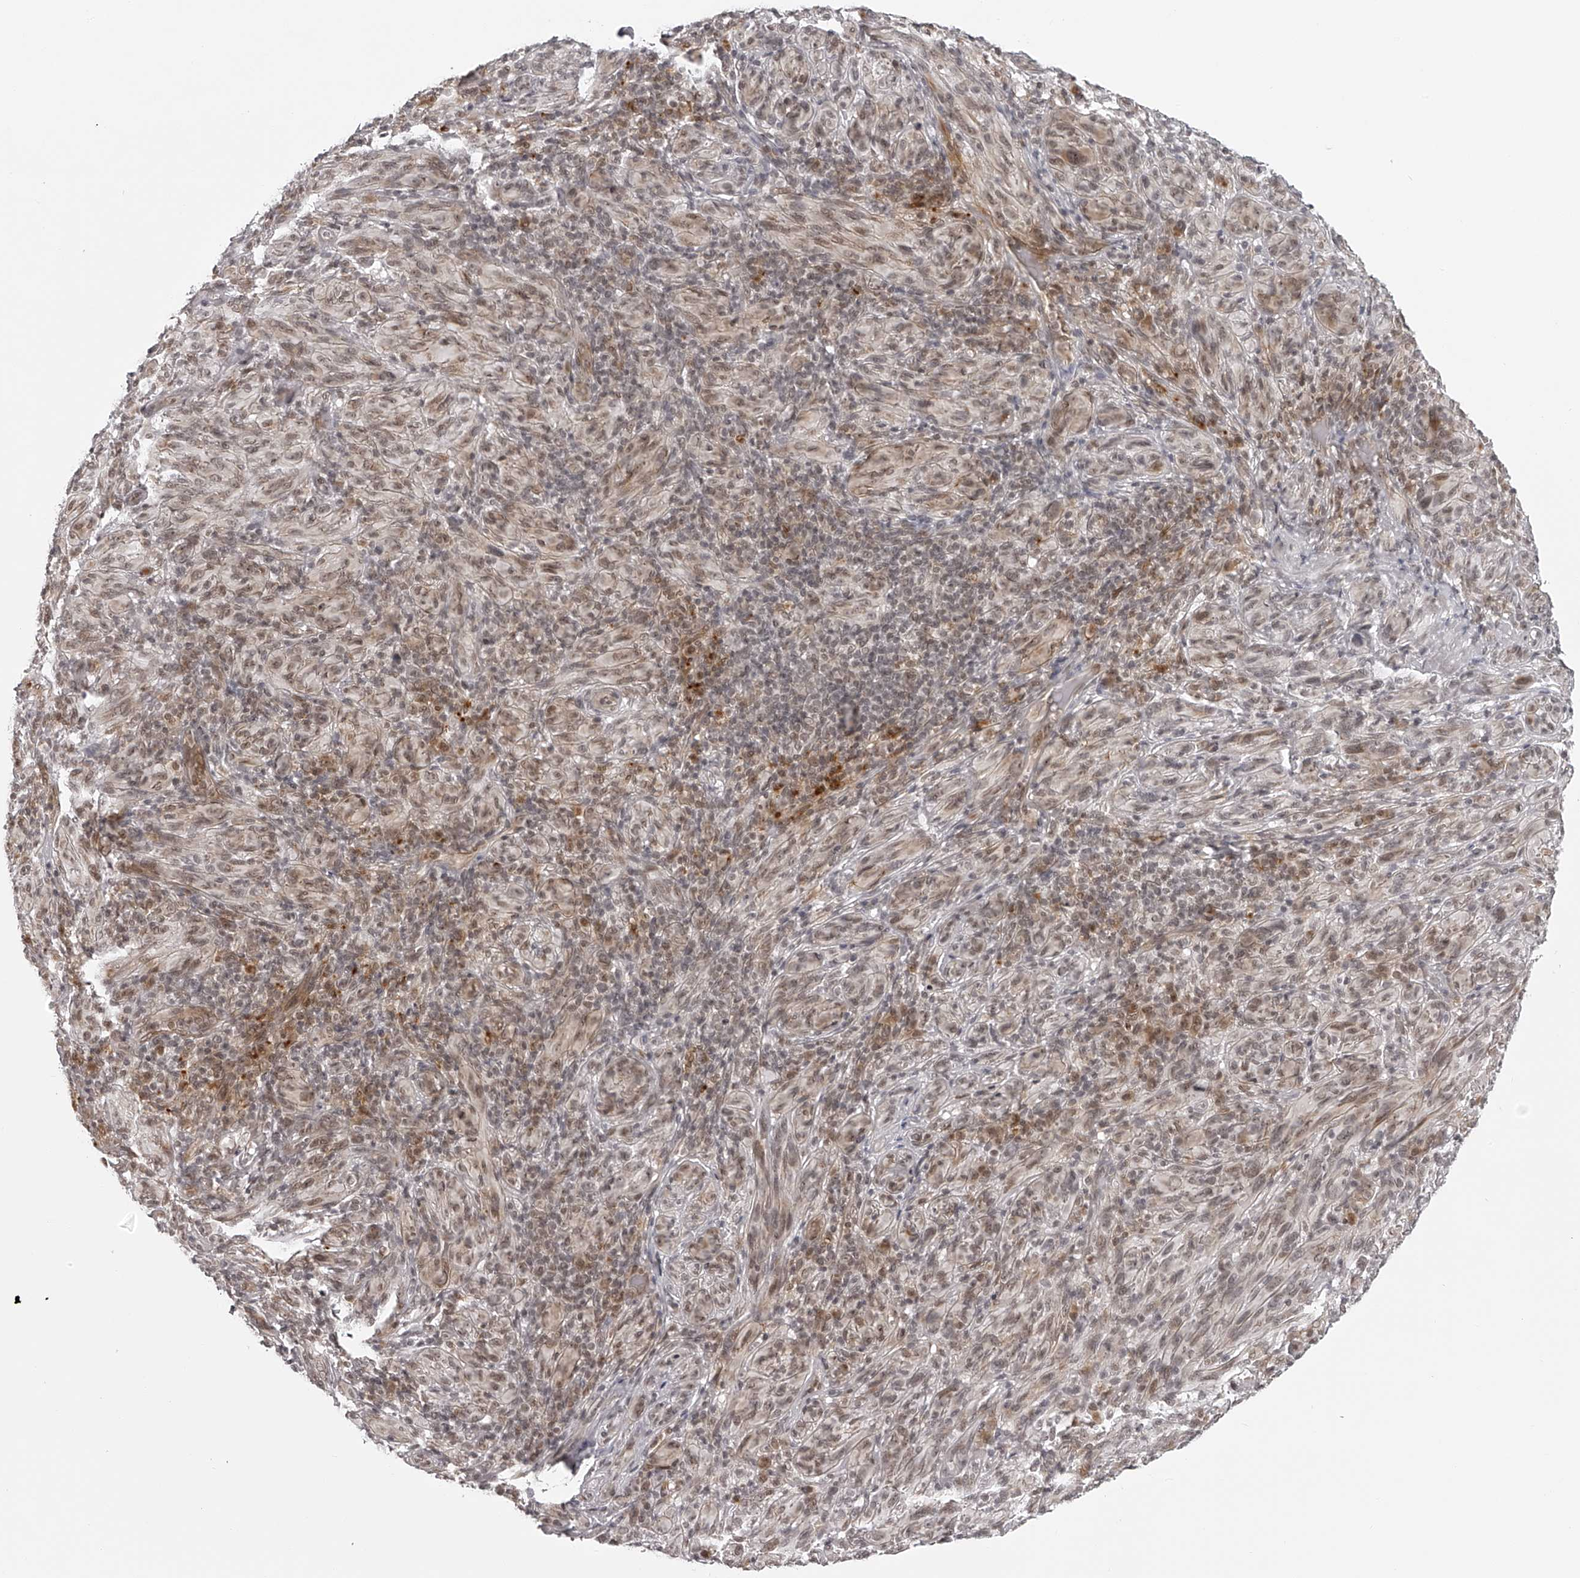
{"staining": {"intensity": "weak", "quantity": "25%-75%", "location": "cytoplasmic/membranous,nuclear"}, "tissue": "melanoma", "cell_type": "Tumor cells", "image_type": "cancer", "snomed": [{"axis": "morphology", "description": "Malignant melanoma, NOS"}, {"axis": "topography", "description": "Skin of head"}], "caption": "DAB immunohistochemical staining of melanoma exhibits weak cytoplasmic/membranous and nuclear protein expression in approximately 25%-75% of tumor cells.", "gene": "ODF2L", "patient": {"sex": "male", "age": 96}}